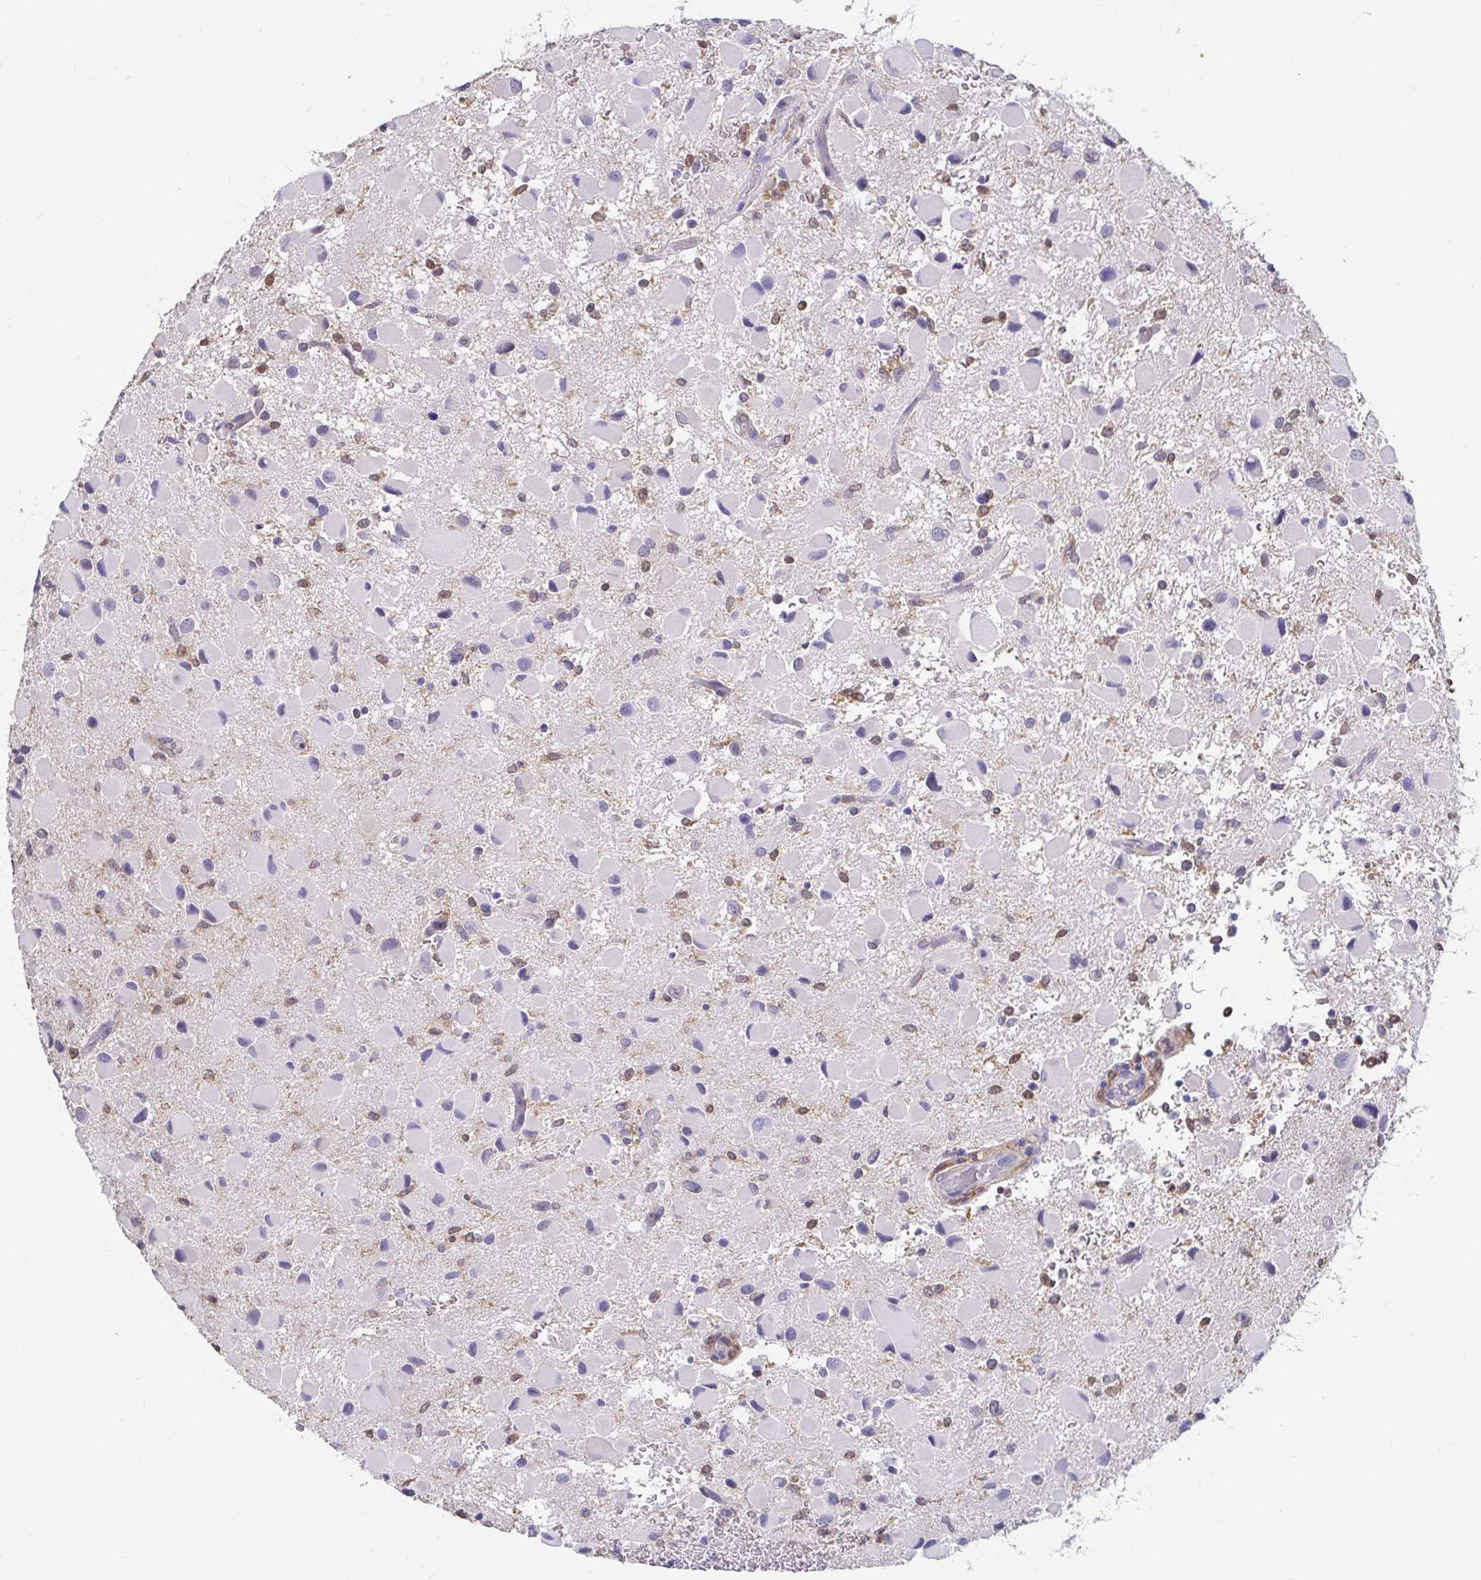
{"staining": {"intensity": "negative", "quantity": "none", "location": "none"}, "tissue": "glioma", "cell_type": "Tumor cells", "image_type": "cancer", "snomed": [{"axis": "morphology", "description": "Glioma, malignant, Low grade"}, {"axis": "topography", "description": "Brain"}], "caption": "Tumor cells are negative for protein expression in human glioma.", "gene": "IDH1", "patient": {"sex": "female", "age": 32}}